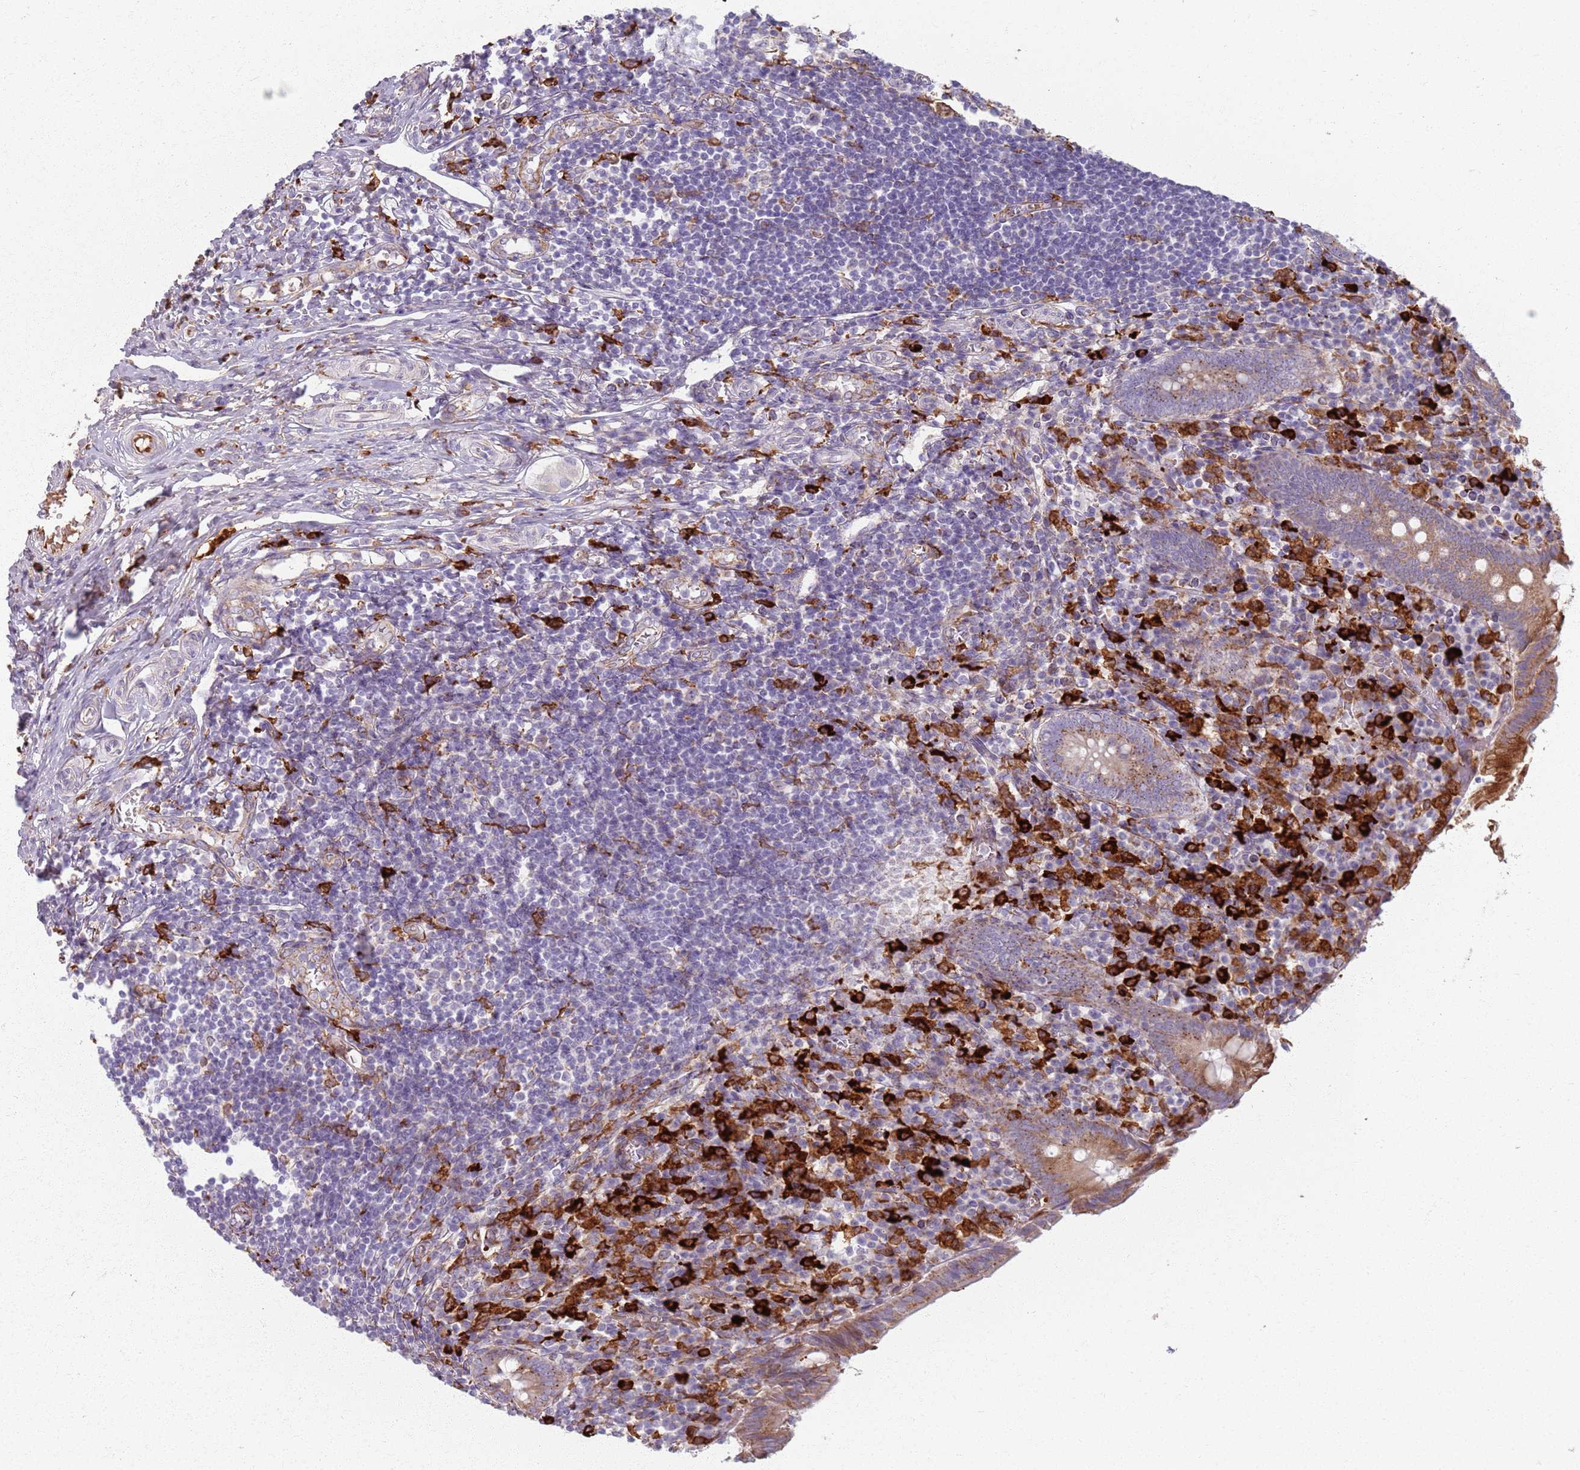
{"staining": {"intensity": "moderate", "quantity": ">75%", "location": "cytoplasmic/membranous"}, "tissue": "appendix", "cell_type": "Glandular cells", "image_type": "normal", "snomed": [{"axis": "morphology", "description": "Normal tissue, NOS"}, {"axis": "topography", "description": "Appendix"}], "caption": "This micrograph shows immunohistochemistry staining of normal appendix, with medium moderate cytoplasmic/membranous staining in about >75% of glandular cells.", "gene": "COLGALT1", "patient": {"sex": "female", "age": 17}}